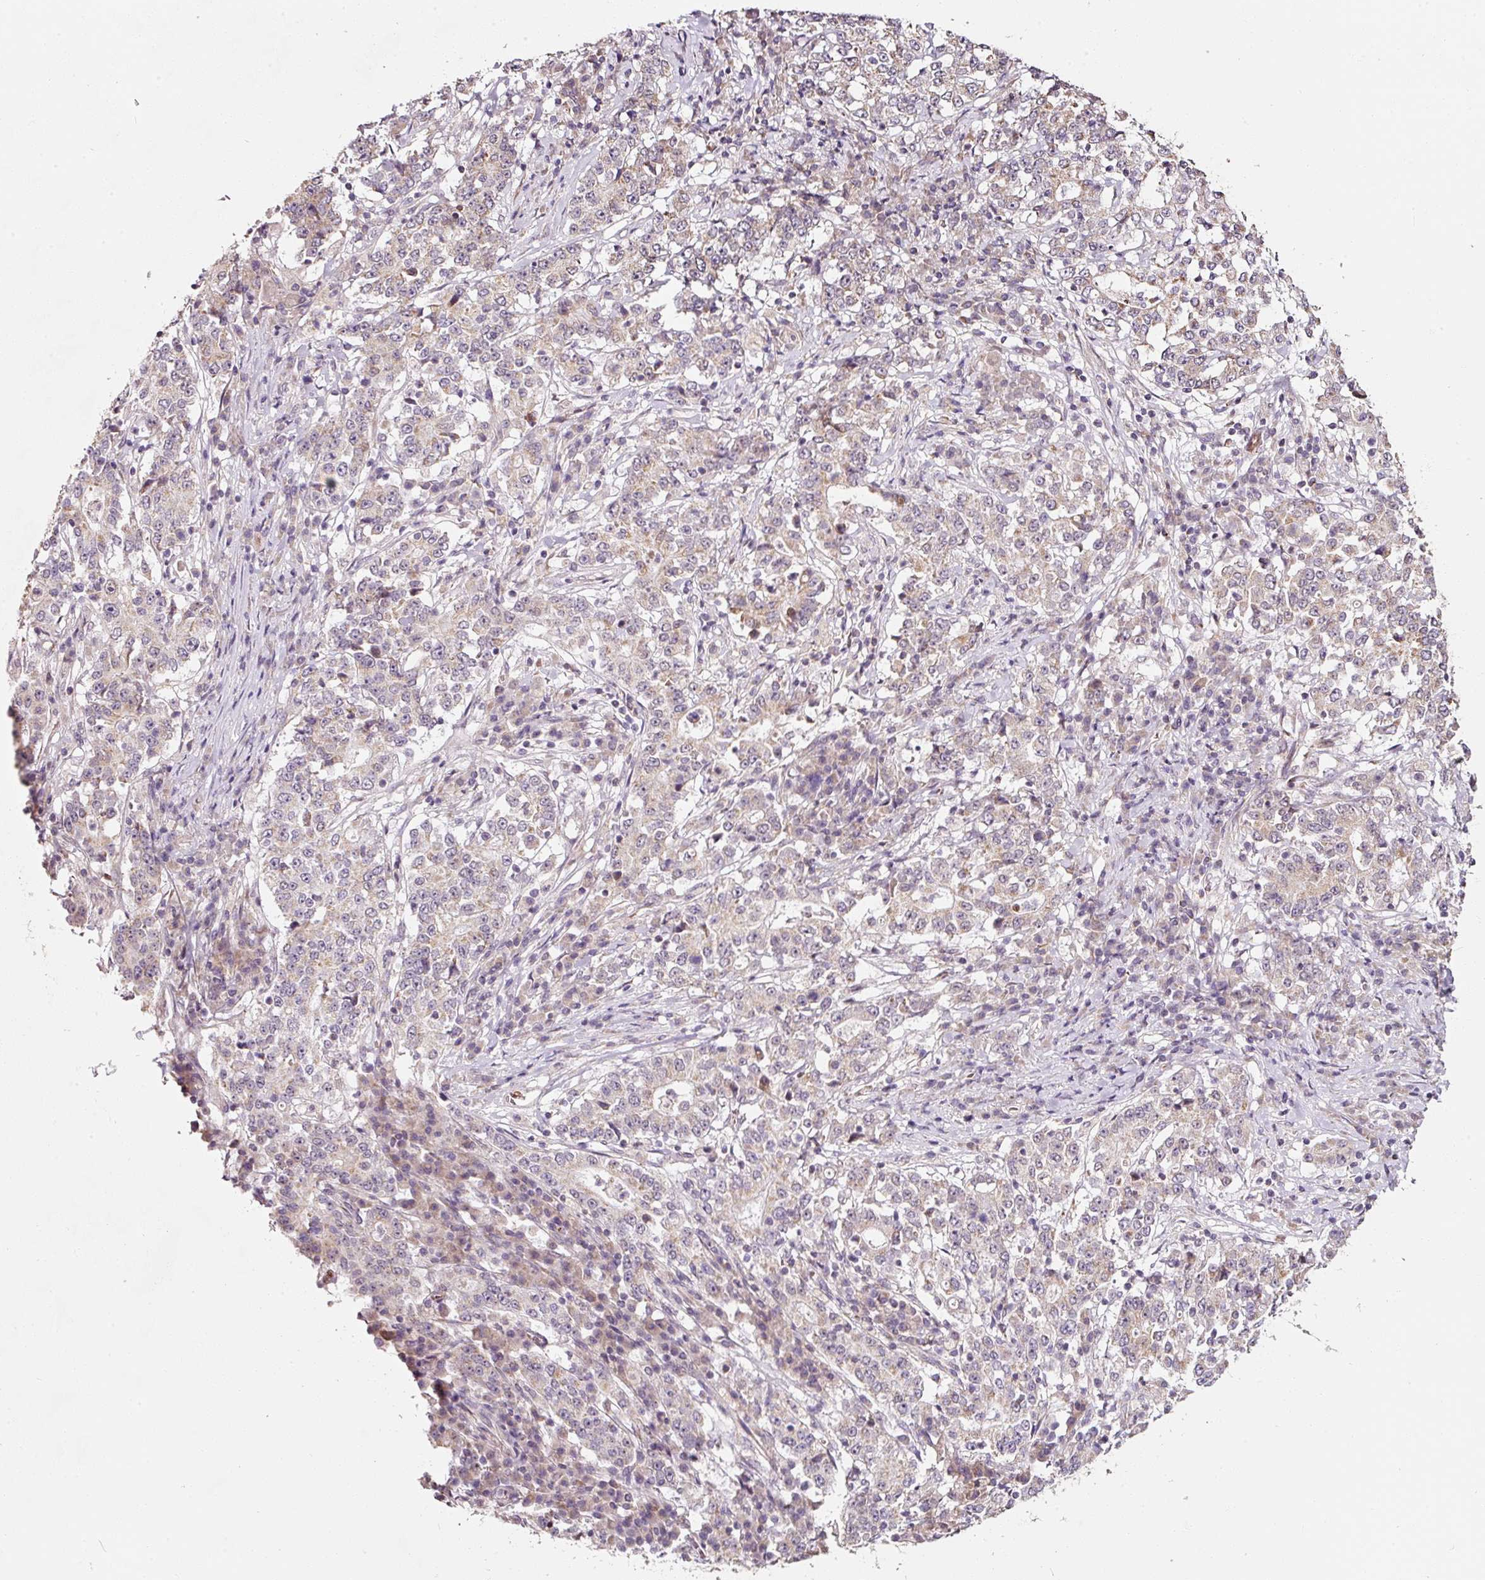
{"staining": {"intensity": "weak", "quantity": "<25%", "location": "cytoplasmic/membranous"}, "tissue": "stomach cancer", "cell_type": "Tumor cells", "image_type": "cancer", "snomed": [{"axis": "morphology", "description": "Adenocarcinoma, NOS"}, {"axis": "topography", "description": "Stomach"}], "caption": "This is an IHC photomicrograph of stomach adenocarcinoma. There is no staining in tumor cells.", "gene": "ZNF460", "patient": {"sex": "male", "age": 59}}